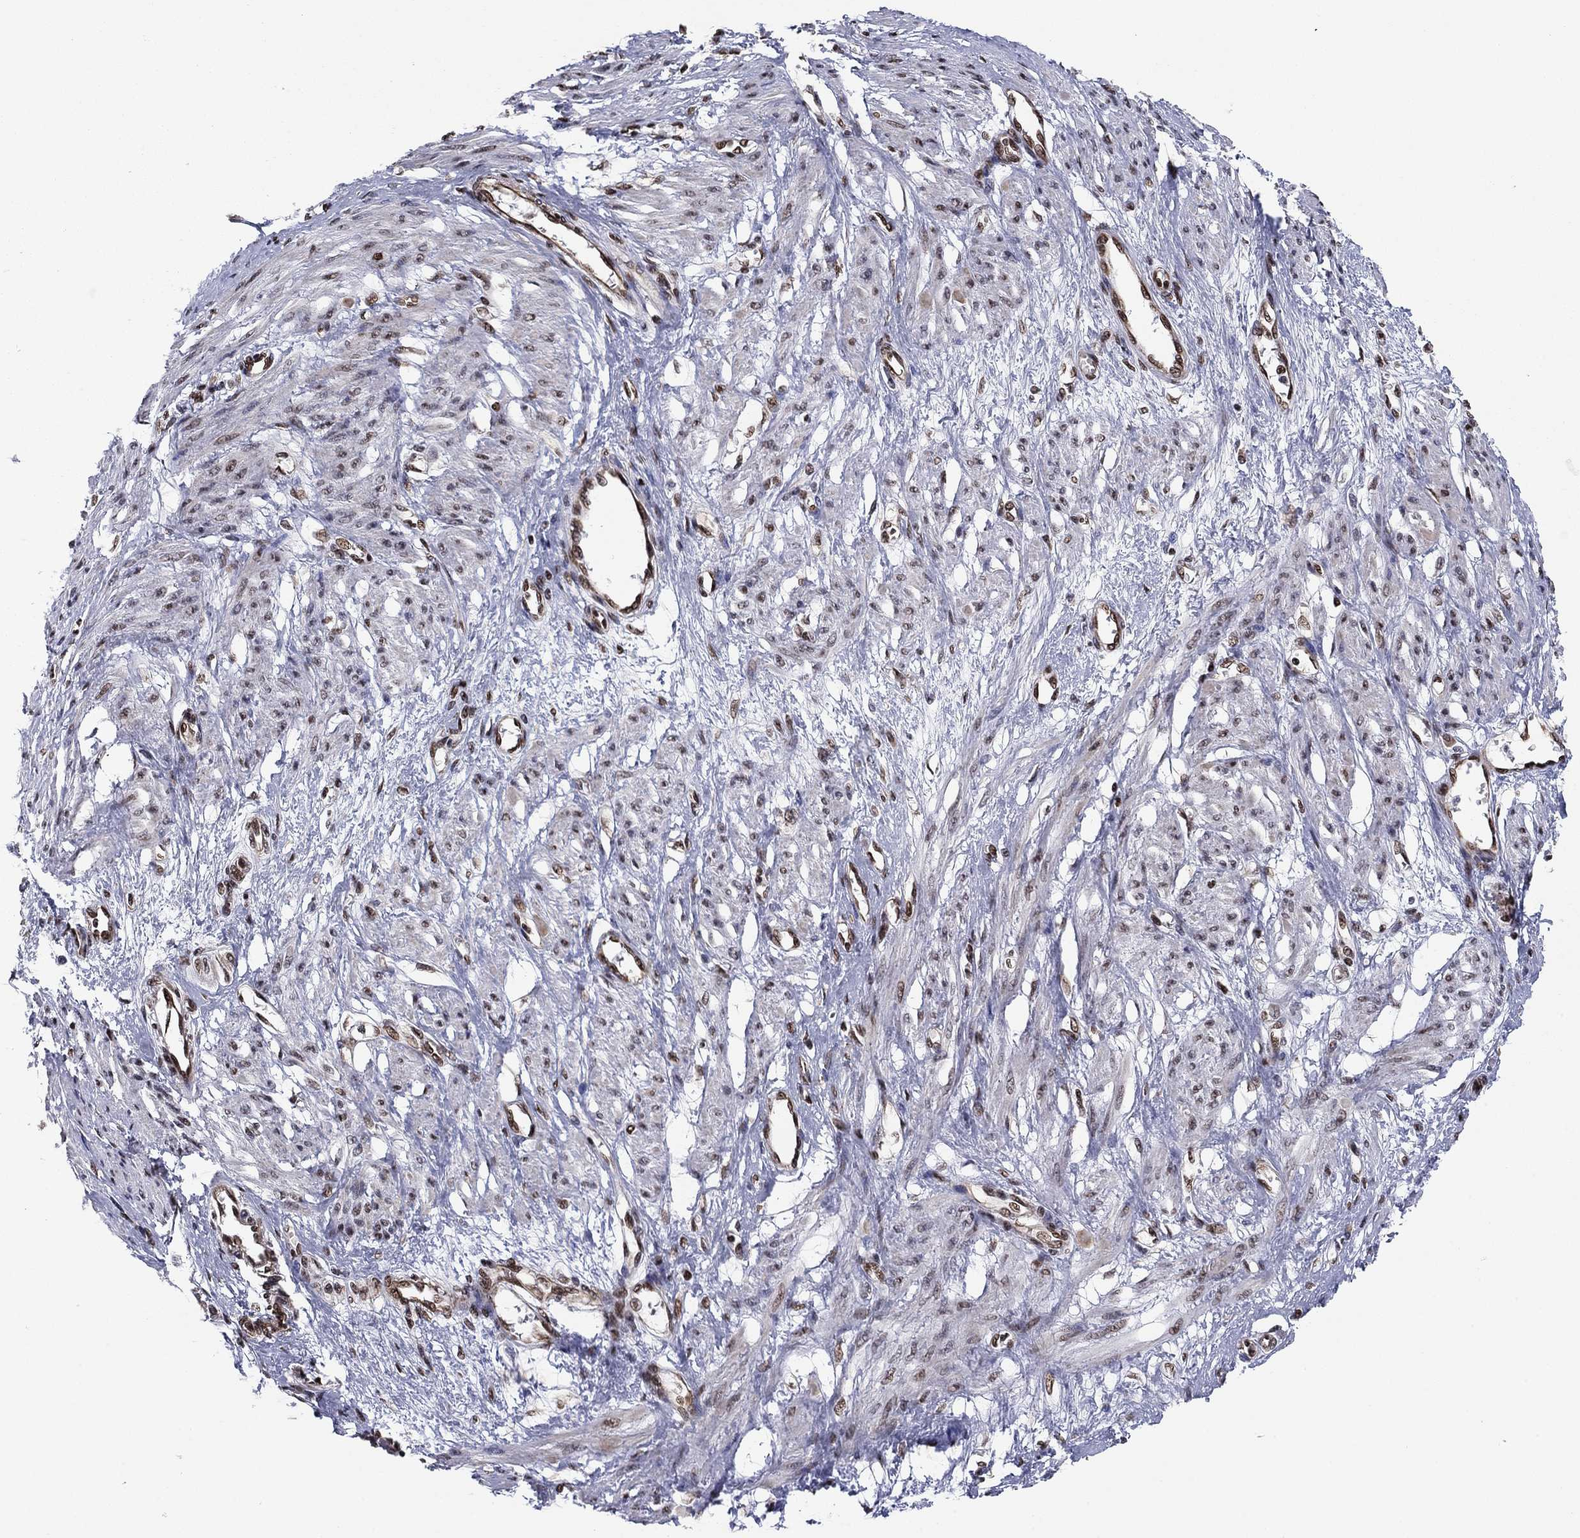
{"staining": {"intensity": "moderate", "quantity": "<25%", "location": "nuclear"}, "tissue": "smooth muscle", "cell_type": "Smooth muscle cells", "image_type": "normal", "snomed": [{"axis": "morphology", "description": "Normal tissue, NOS"}, {"axis": "topography", "description": "Smooth muscle"}, {"axis": "topography", "description": "Uterus"}], "caption": "Moderate nuclear protein staining is seen in approximately <25% of smooth muscle cells in smooth muscle. (Brightfield microscopy of DAB IHC at high magnification).", "gene": "N4BP2", "patient": {"sex": "female", "age": 39}}